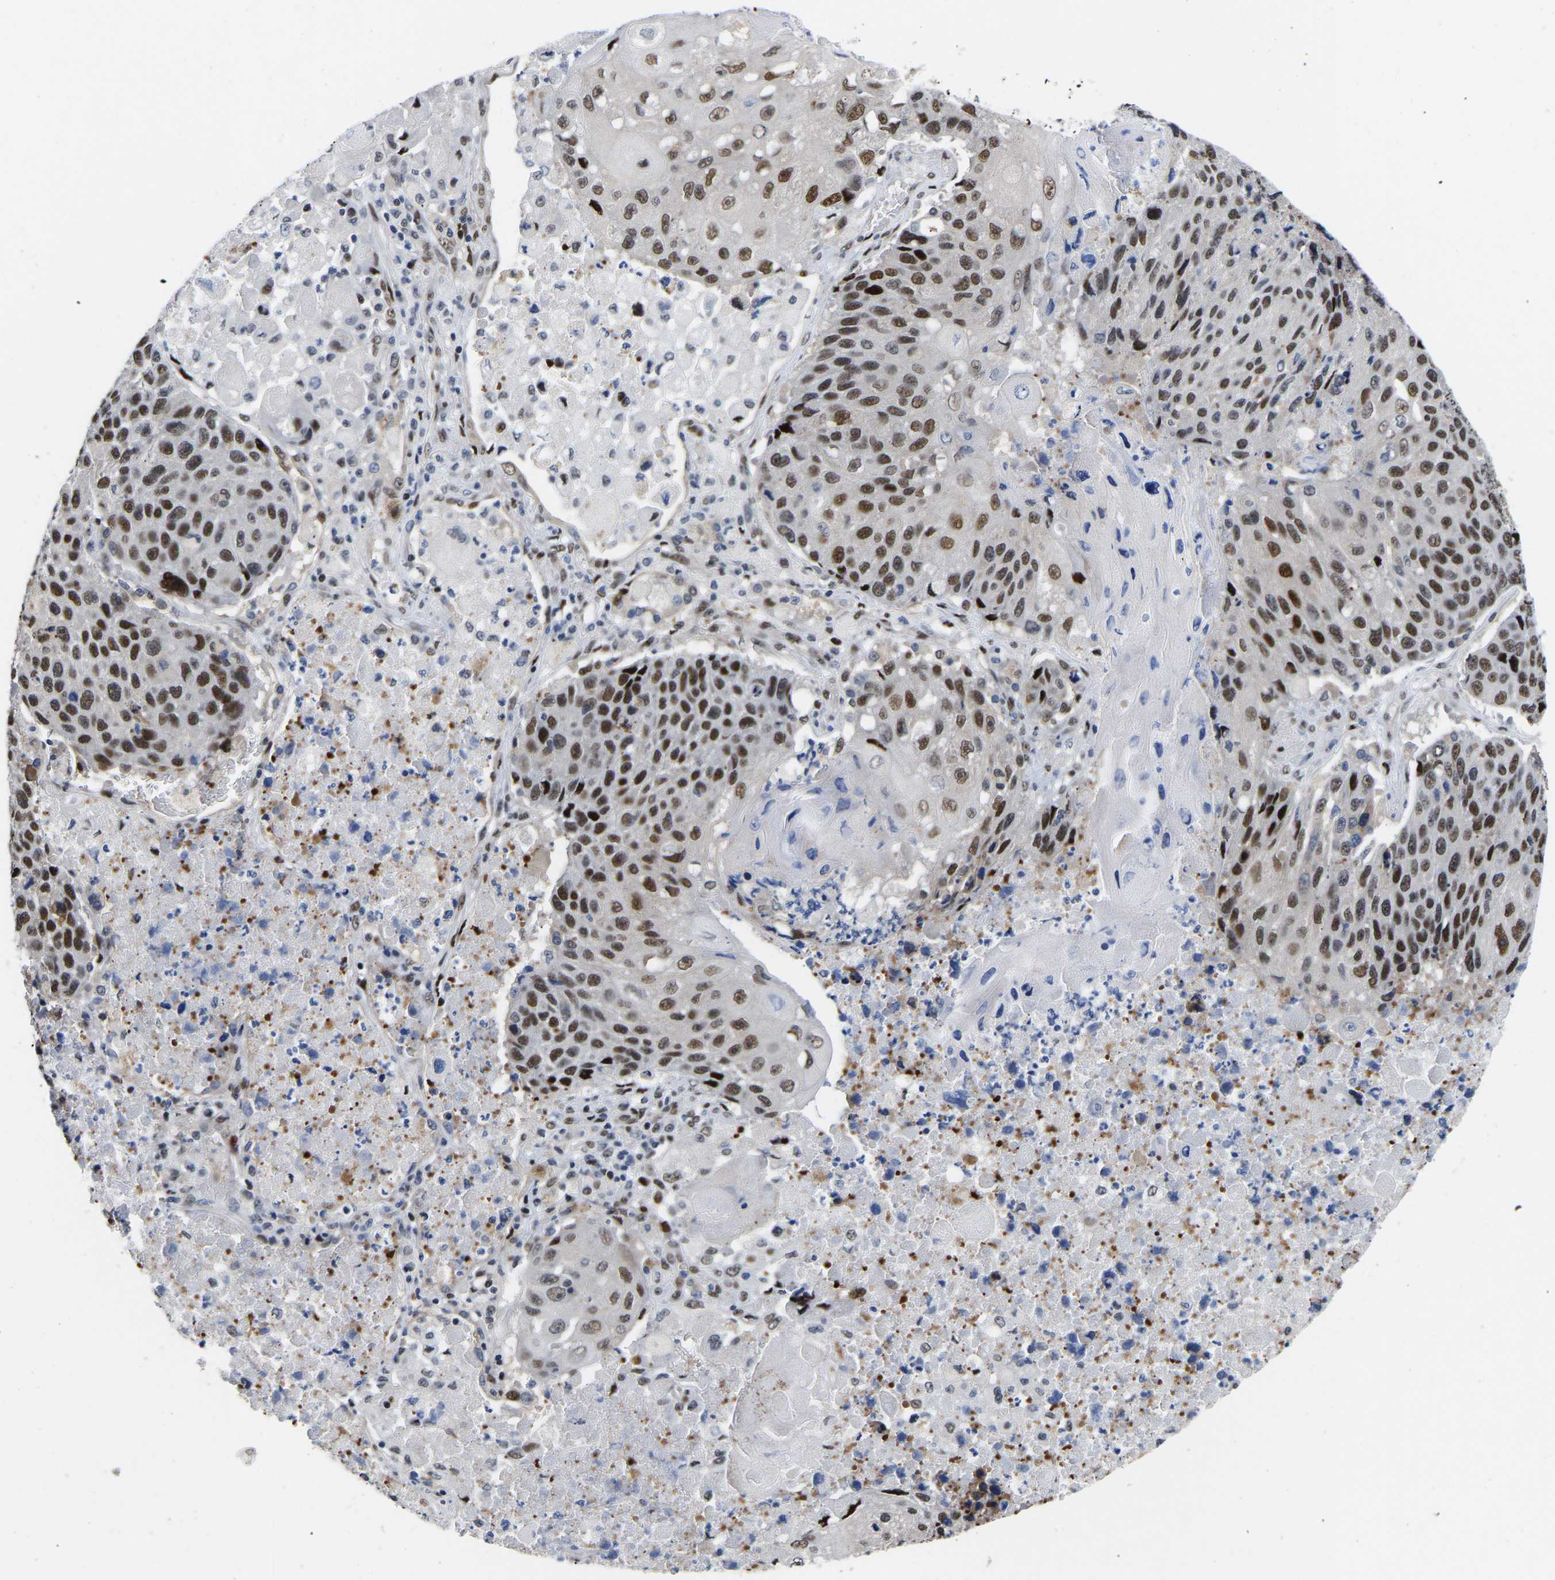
{"staining": {"intensity": "strong", "quantity": ">75%", "location": "nuclear"}, "tissue": "lung cancer", "cell_type": "Tumor cells", "image_type": "cancer", "snomed": [{"axis": "morphology", "description": "Squamous cell carcinoma, NOS"}, {"axis": "topography", "description": "Lung"}], "caption": "Brown immunohistochemical staining in human squamous cell carcinoma (lung) displays strong nuclear positivity in approximately >75% of tumor cells.", "gene": "PTRHD1", "patient": {"sex": "male", "age": 61}}